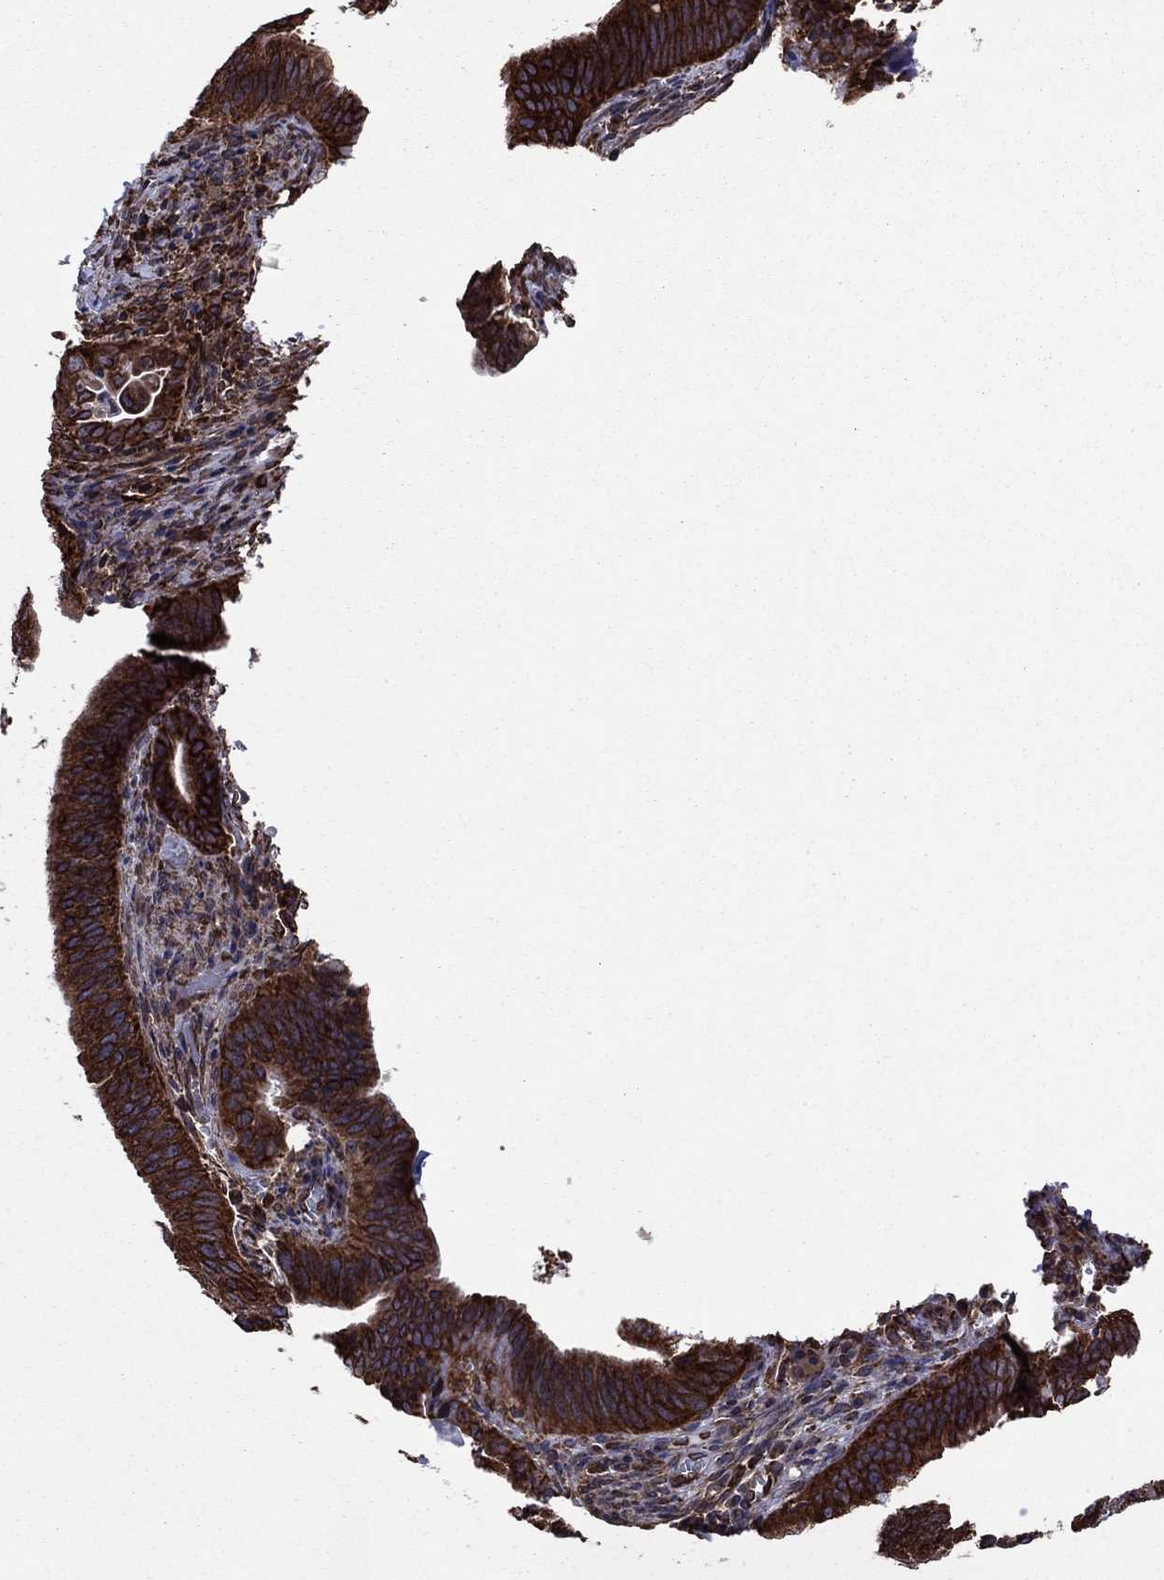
{"staining": {"intensity": "strong", "quantity": ">75%", "location": "cytoplasmic/membranous"}, "tissue": "cervical cancer", "cell_type": "Tumor cells", "image_type": "cancer", "snomed": [{"axis": "morphology", "description": "Adenocarcinoma, NOS"}, {"axis": "topography", "description": "Cervix"}], "caption": "Immunohistochemistry photomicrograph of neoplastic tissue: cervical cancer (adenocarcinoma) stained using IHC displays high levels of strong protein expression localized specifically in the cytoplasmic/membranous of tumor cells, appearing as a cytoplasmic/membranous brown color.", "gene": "YBX1", "patient": {"sex": "female", "age": 42}}